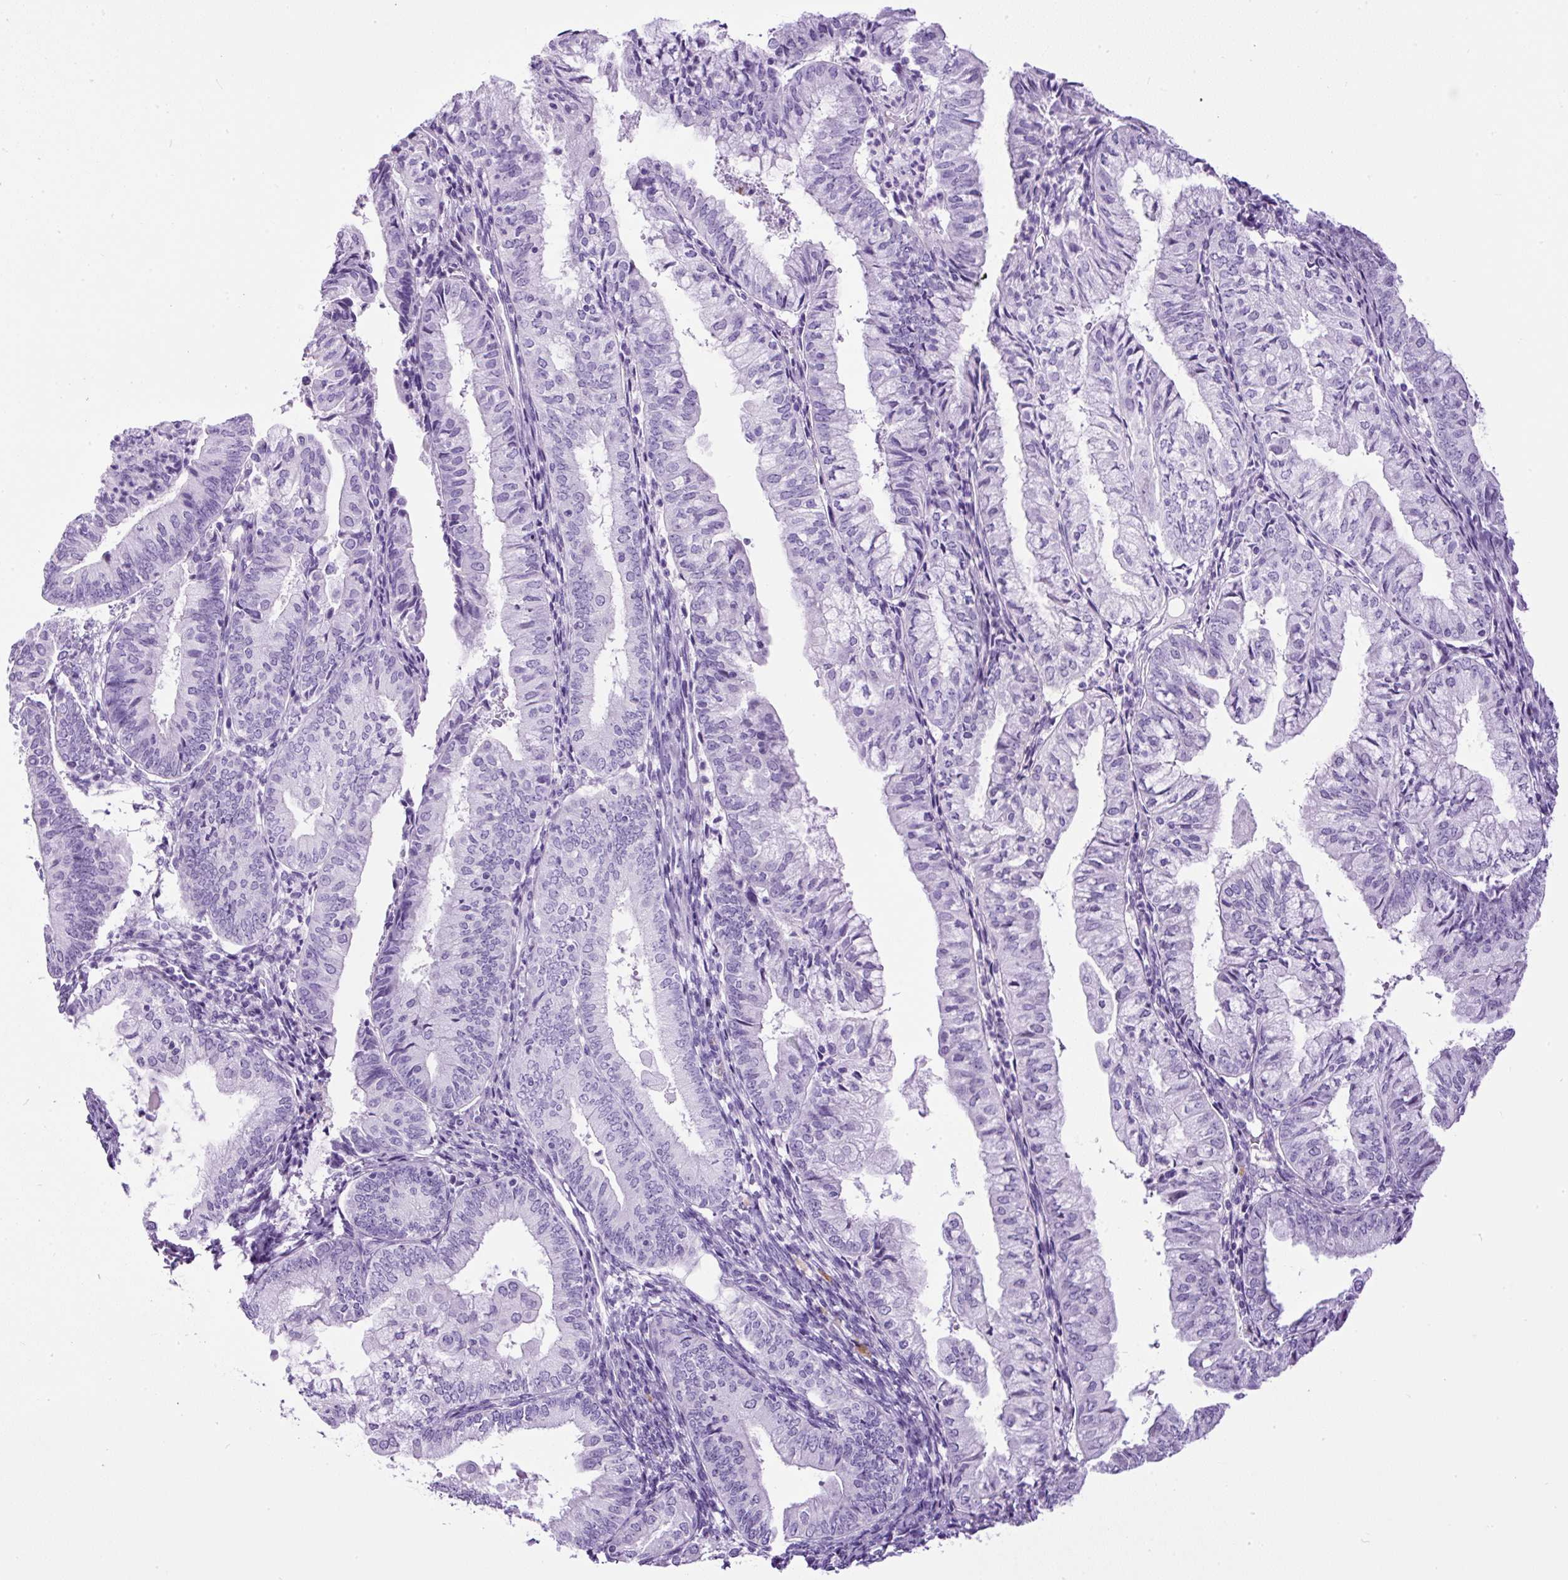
{"staining": {"intensity": "negative", "quantity": "none", "location": "none"}, "tissue": "endometrial cancer", "cell_type": "Tumor cells", "image_type": "cancer", "snomed": [{"axis": "morphology", "description": "Adenocarcinoma, NOS"}, {"axis": "topography", "description": "Endometrium"}], "caption": "IHC micrograph of neoplastic tissue: endometrial adenocarcinoma stained with DAB demonstrates no significant protein positivity in tumor cells. The staining was performed using DAB to visualize the protein expression in brown, while the nuclei were stained in blue with hematoxylin (Magnification: 20x).", "gene": "PDIA2", "patient": {"sex": "female", "age": 55}}